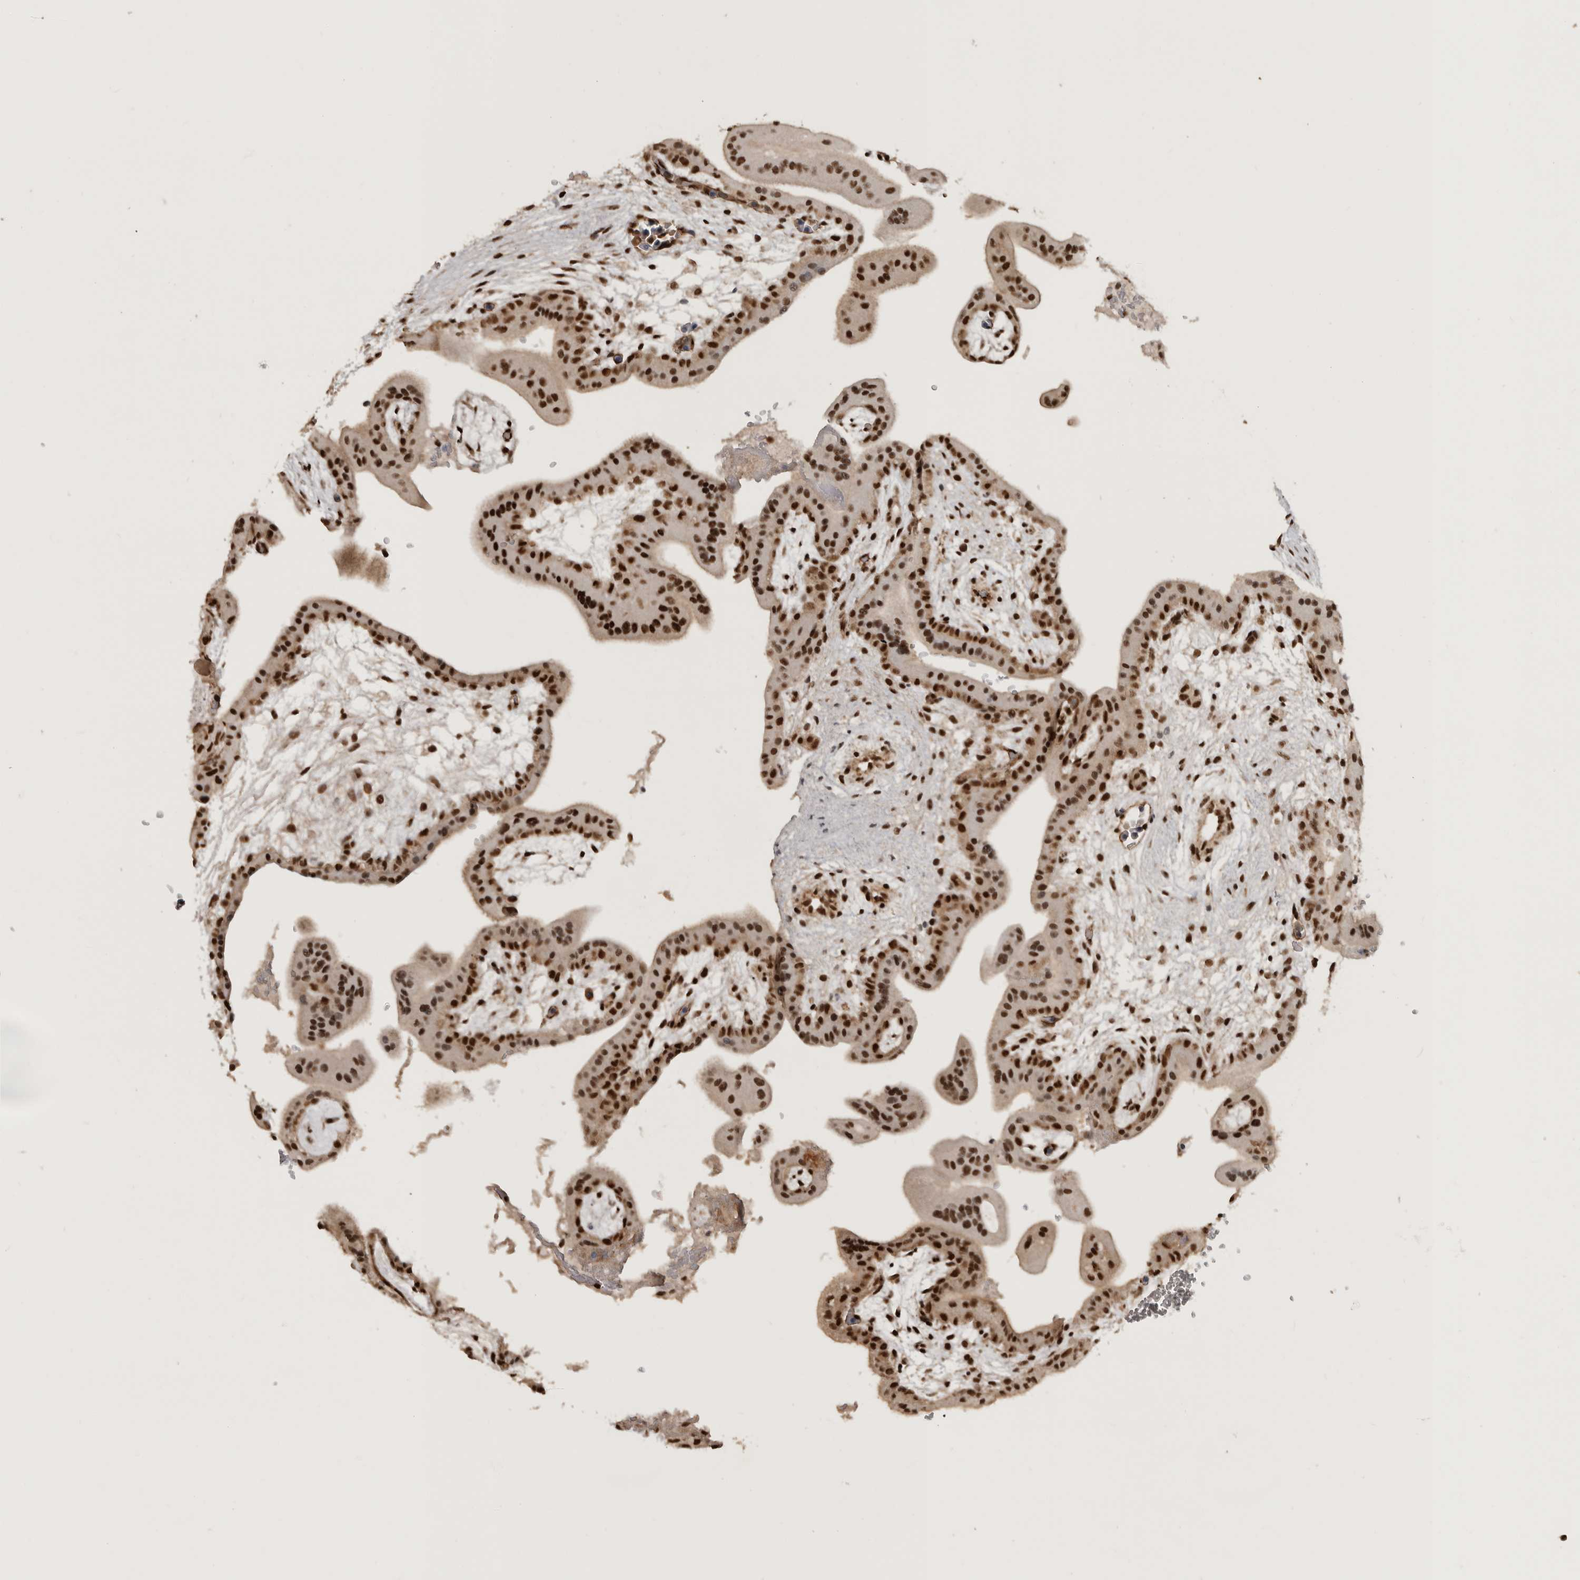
{"staining": {"intensity": "strong", "quantity": ">75%", "location": "nuclear"}, "tissue": "placenta", "cell_type": "Decidual cells", "image_type": "normal", "snomed": [{"axis": "morphology", "description": "Normal tissue, NOS"}, {"axis": "topography", "description": "Placenta"}], "caption": "DAB (3,3'-diaminobenzidine) immunohistochemical staining of normal human placenta displays strong nuclear protein expression in about >75% of decidual cells. (Stains: DAB (3,3'-diaminobenzidine) in brown, nuclei in blue, Microscopy: brightfield microscopy at high magnification).", "gene": "CBLL1", "patient": {"sex": "female", "age": 35}}